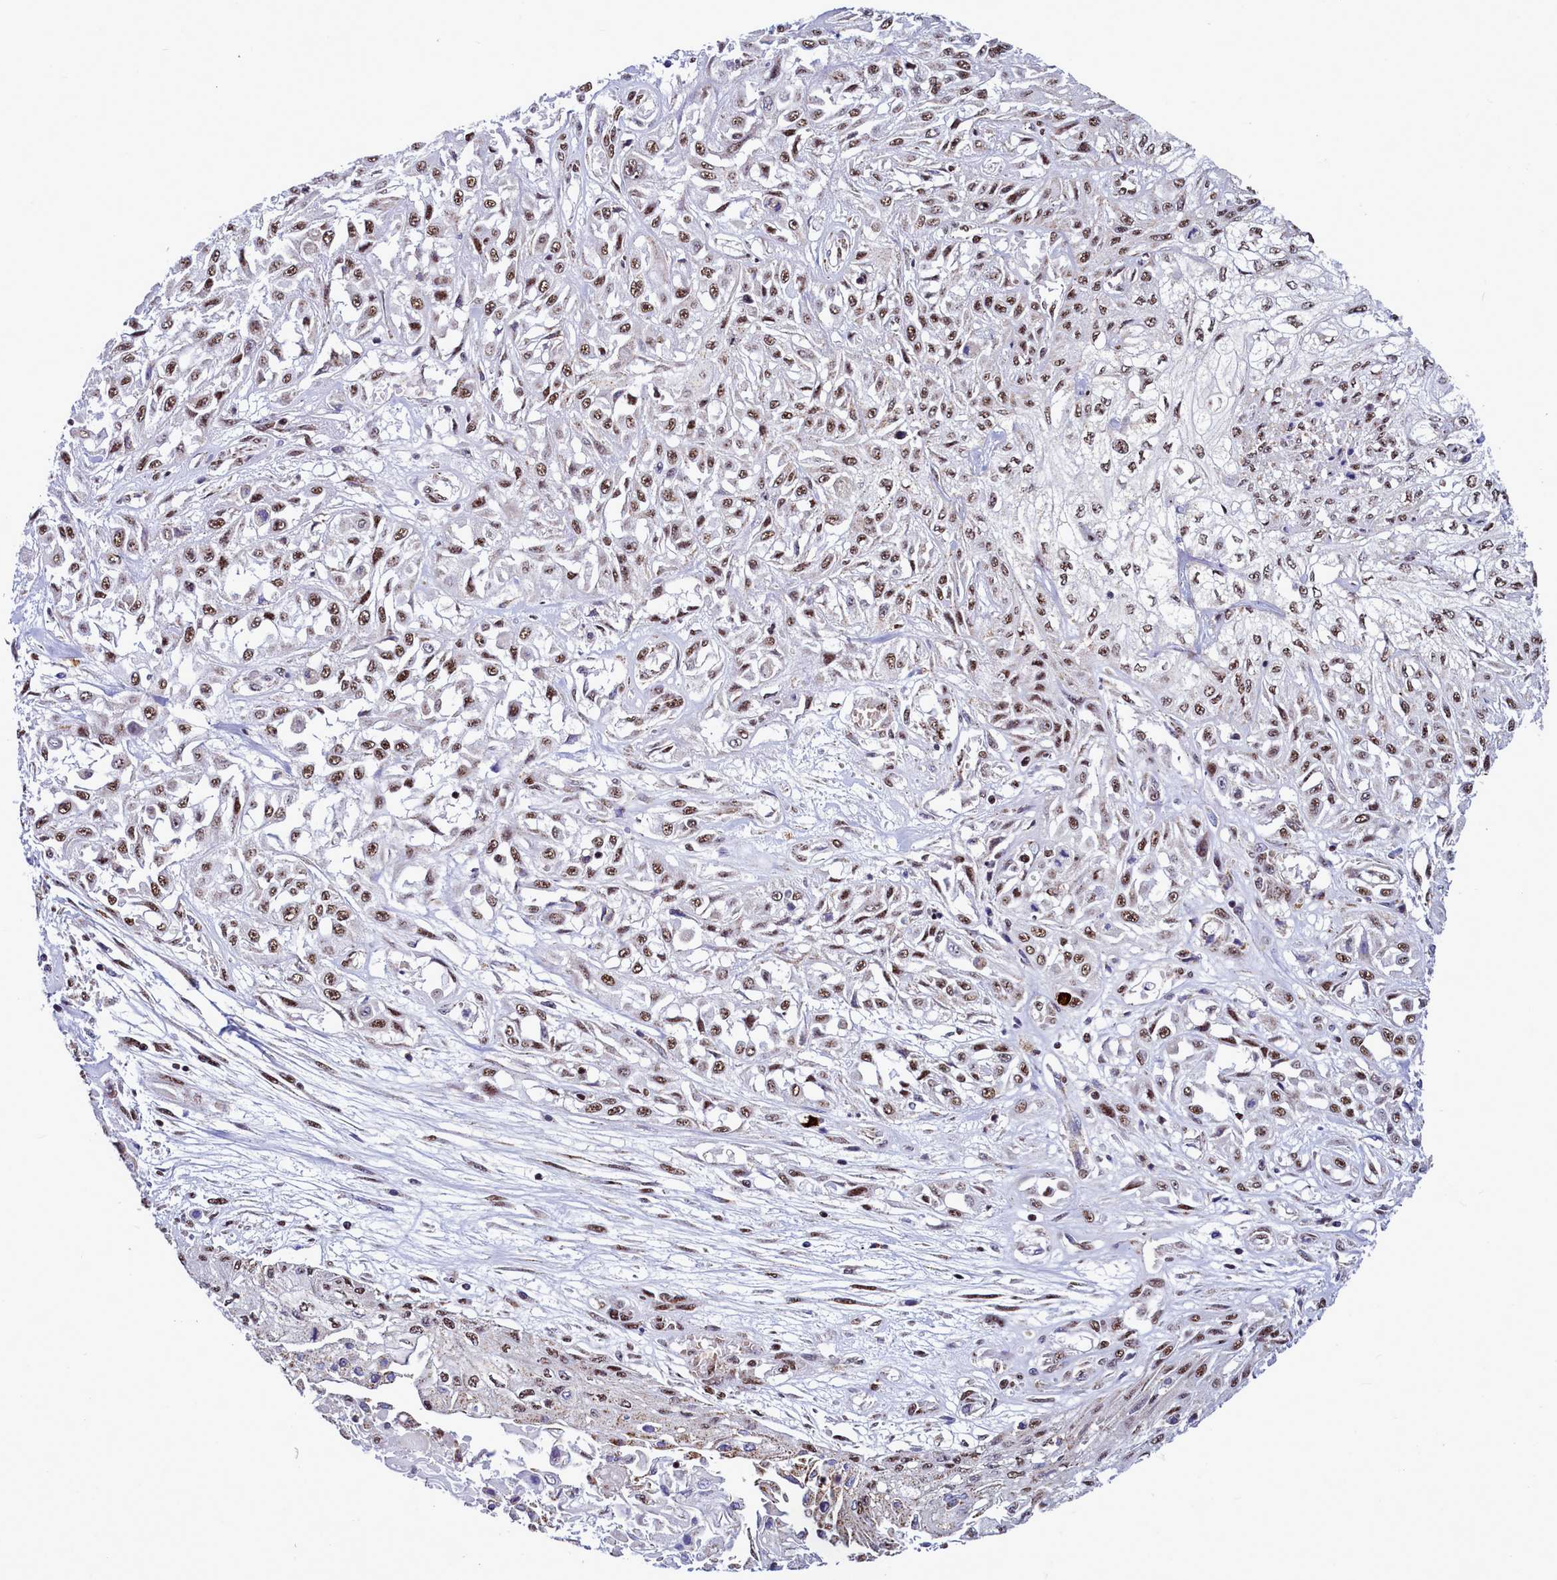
{"staining": {"intensity": "moderate", "quantity": ">75%", "location": "nuclear"}, "tissue": "skin cancer", "cell_type": "Tumor cells", "image_type": "cancer", "snomed": [{"axis": "morphology", "description": "Squamous cell carcinoma, NOS"}, {"axis": "morphology", "description": "Squamous cell carcinoma, metastatic, NOS"}, {"axis": "topography", "description": "Skin"}, {"axis": "topography", "description": "Lymph node"}], "caption": "Immunohistochemistry of human skin cancer reveals medium levels of moderate nuclear staining in about >75% of tumor cells.", "gene": "POM121L2", "patient": {"sex": "male", "age": 75}}